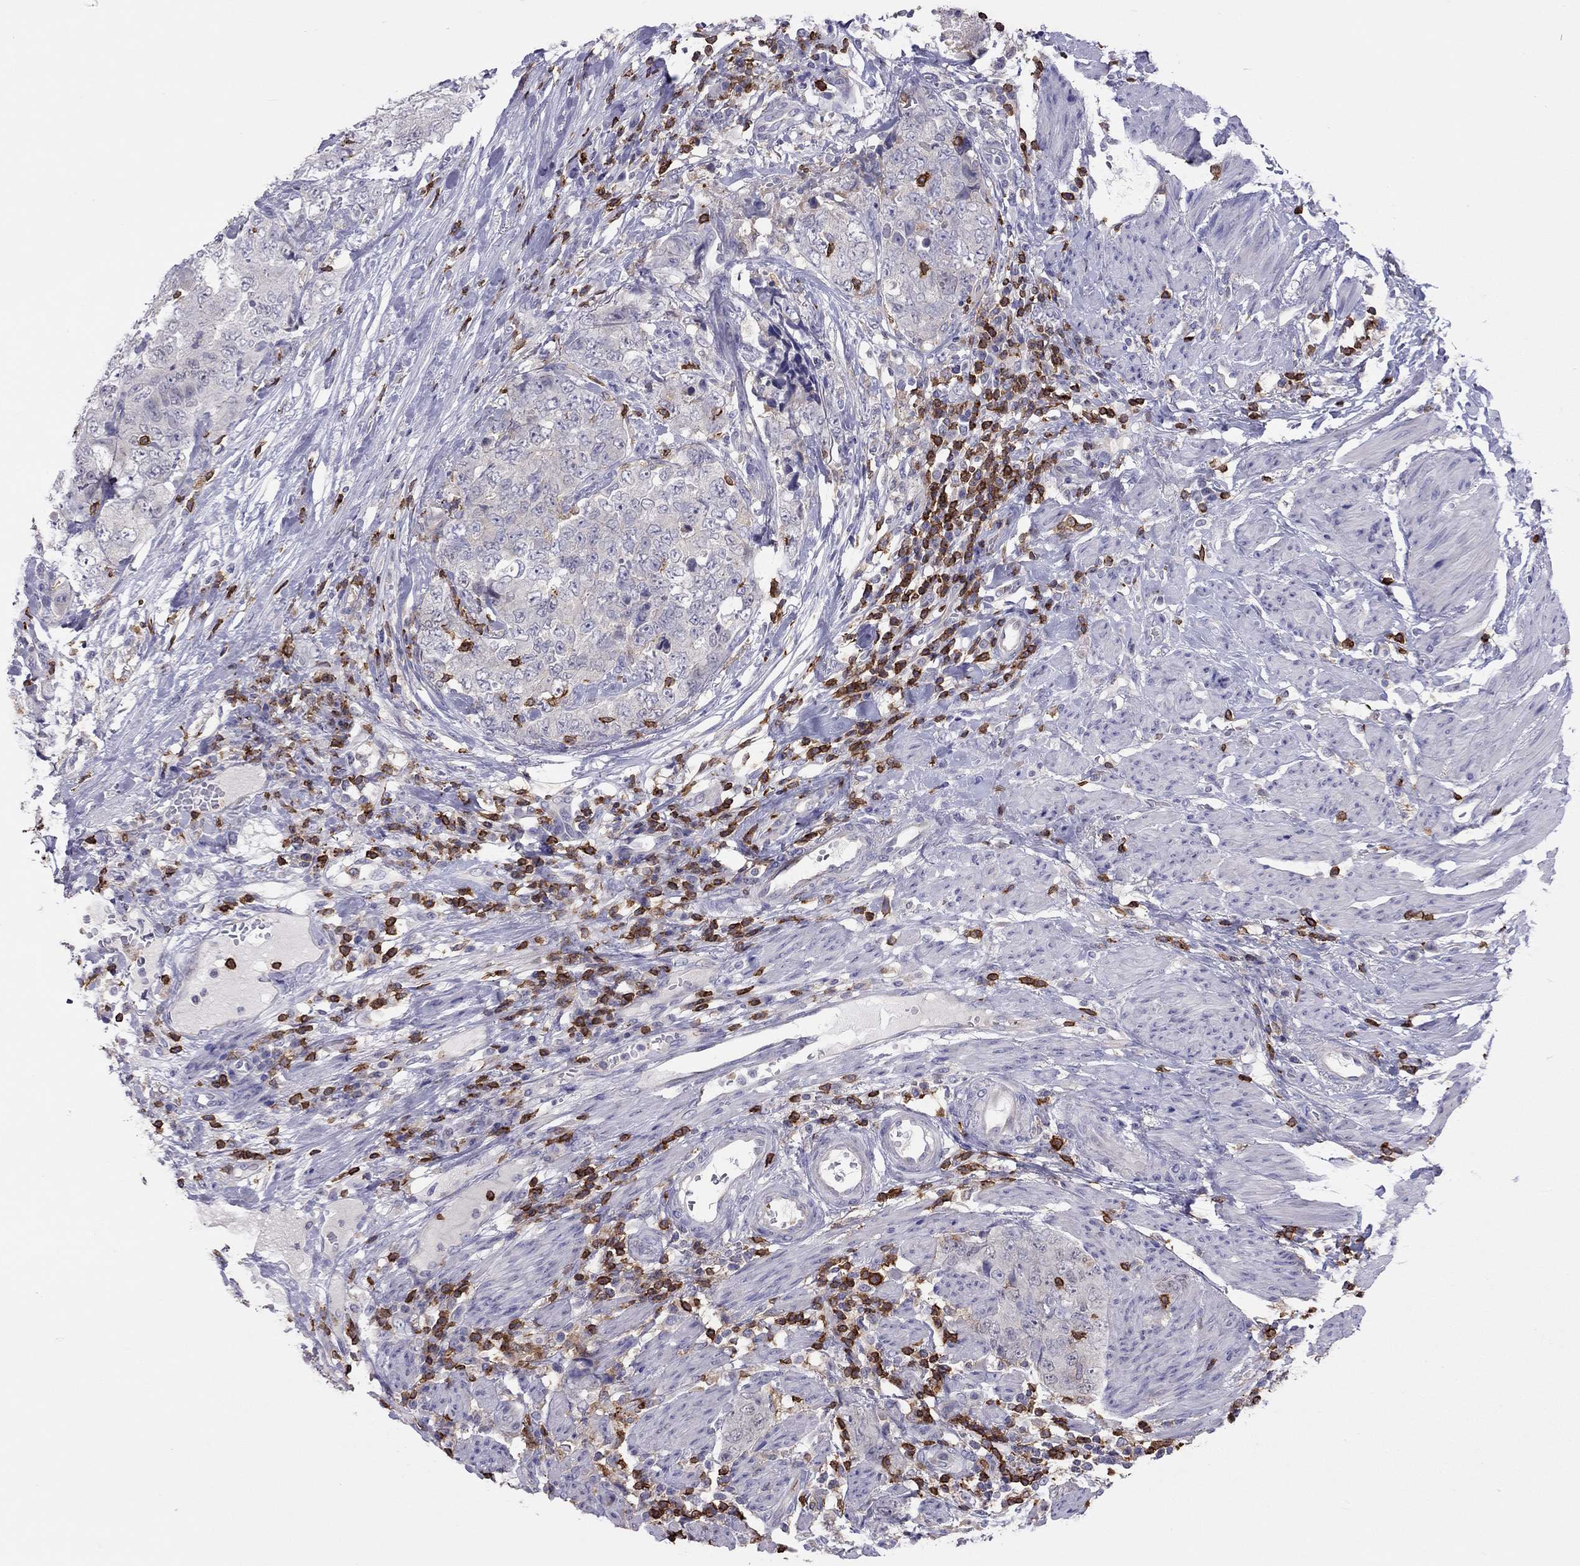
{"staining": {"intensity": "negative", "quantity": "none", "location": "none"}, "tissue": "urothelial cancer", "cell_type": "Tumor cells", "image_type": "cancer", "snomed": [{"axis": "morphology", "description": "Urothelial carcinoma, High grade"}, {"axis": "topography", "description": "Urinary bladder"}], "caption": "Tumor cells are negative for protein expression in human urothelial carcinoma (high-grade). (Immunohistochemistry (ihc), brightfield microscopy, high magnification).", "gene": "MND1", "patient": {"sex": "female", "age": 78}}